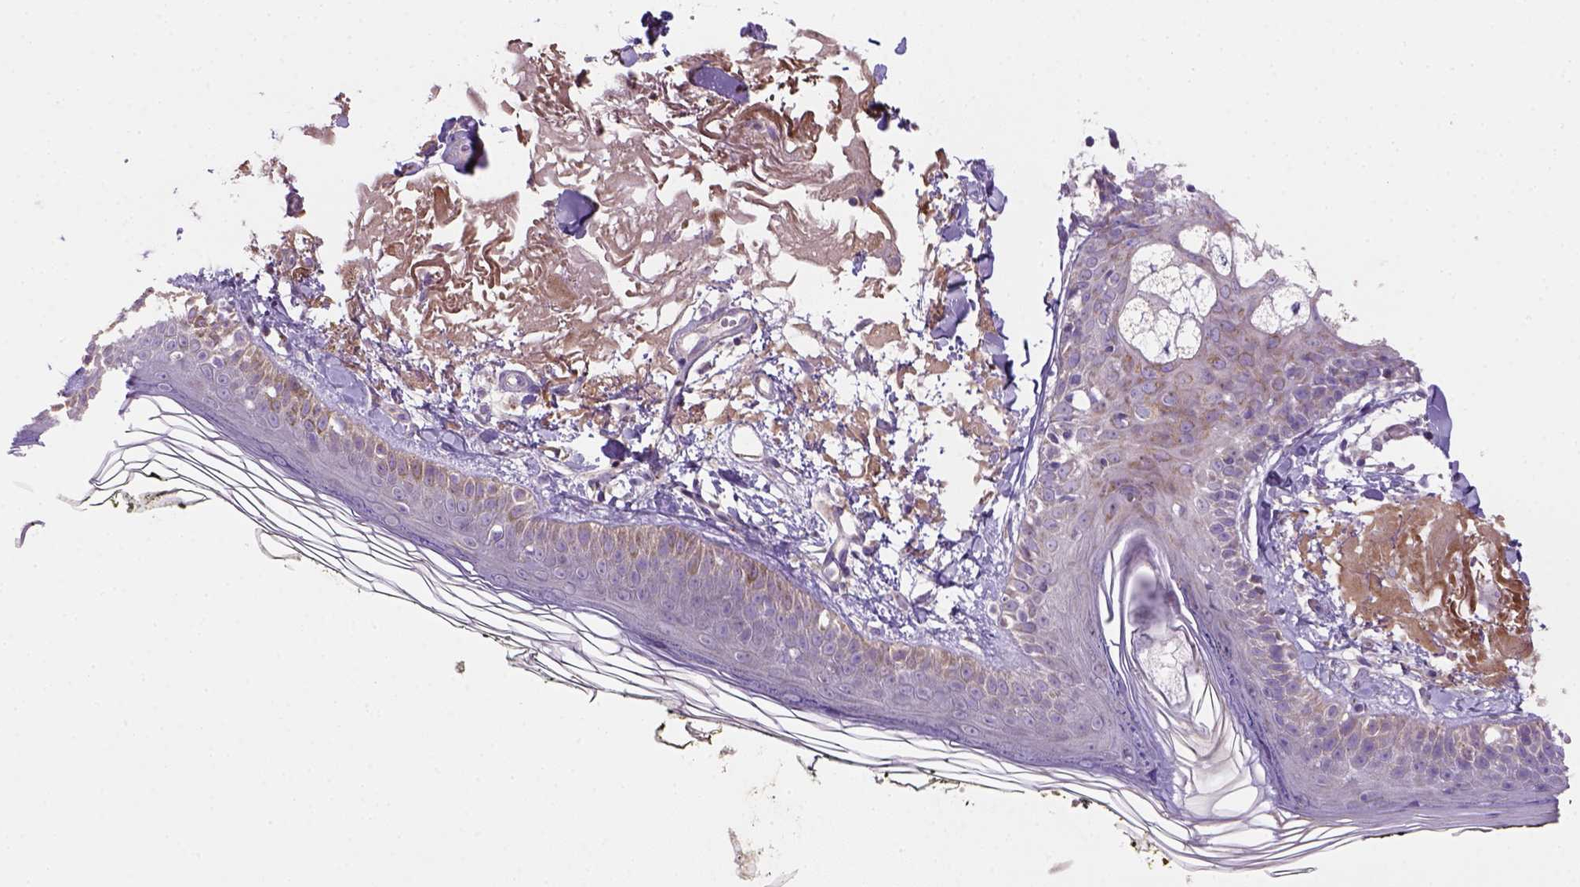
{"staining": {"intensity": "negative", "quantity": "none", "location": "none"}, "tissue": "skin", "cell_type": "Fibroblasts", "image_type": "normal", "snomed": [{"axis": "morphology", "description": "Normal tissue, NOS"}, {"axis": "topography", "description": "Skin"}], "caption": "Fibroblasts are negative for brown protein staining in normal skin. The staining is performed using DAB brown chromogen with nuclei counter-stained in using hematoxylin.", "gene": "HTRA1", "patient": {"sex": "male", "age": 76}}